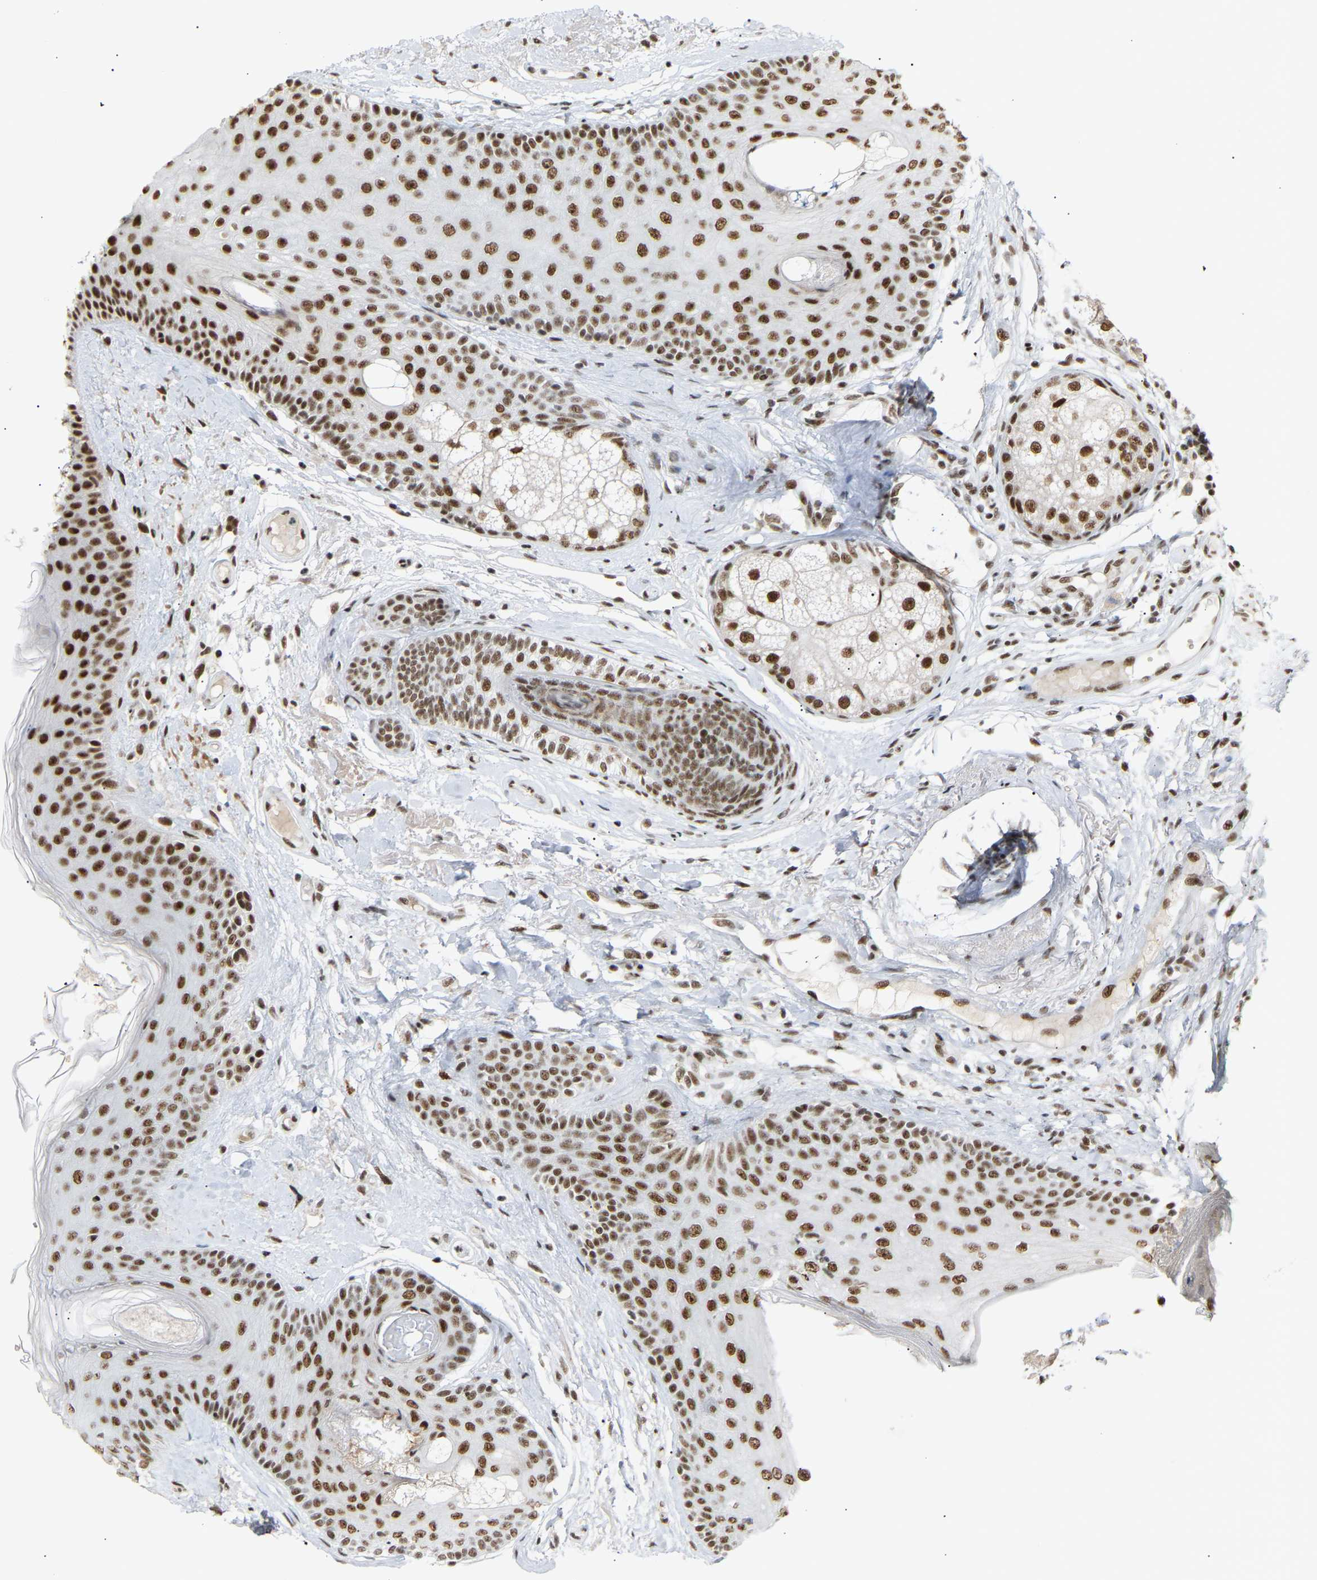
{"staining": {"intensity": "strong", "quantity": ">75%", "location": "nuclear"}, "tissue": "oral mucosa", "cell_type": "Squamous epithelial cells", "image_type": "normal", "snomed": [{"axis": "morphology", "description": "Normal tissue, NOS"}, {"axis": "topography", "description": "Skin"}, {"axis": "topography", "description": "Oral tissue"}], "caption": "IHC image of unremarkable oral mucosa: oral mucosa stained using immunohistochemistry (IHC) displays high levels of strong protein expression localized specifically in the nuclear of squamous epithelial cells, appearing as a nuclear brown color.", "gene": "NELFB", "patient": {"sex": "male", "age": 84}}